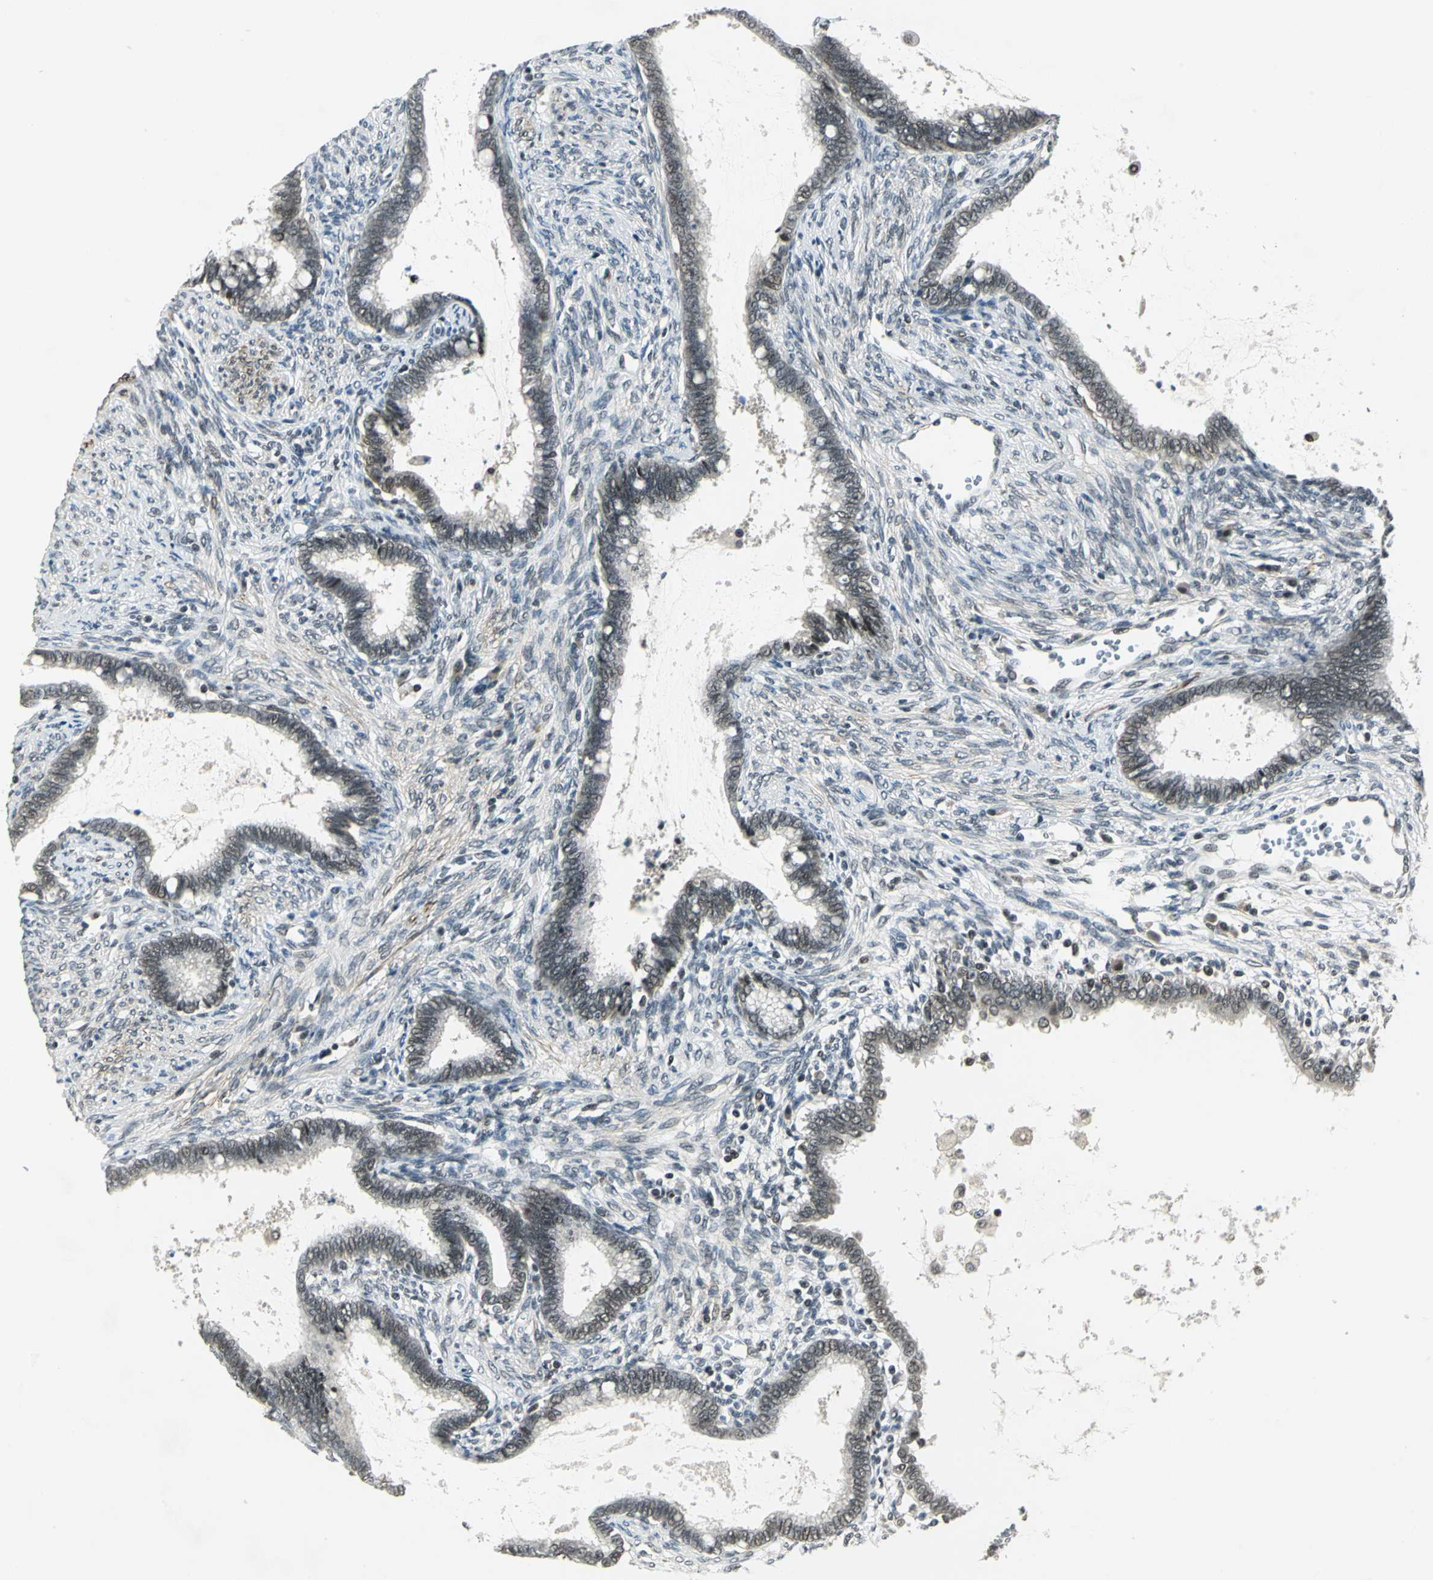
{"staining": {"intensity": "weak", "quantity": "<25%", "location": "cytoplasmic/membranous,nuclear"}, "tissue": "cervical cancer", "cell_type": "Tumor cells", "image_type": "cancer", "snomed": [{"axis": "morphology", "description": "Adenocarcinoma, NOS"}, {"axis": "topography", "description": "Cervix"}], "caption": "Image shows no significant protein expression in tumor cells of adenocarcinoma (cervical).", "gene": "MTA1", "patient": {"sex": "female", "age": 44}}